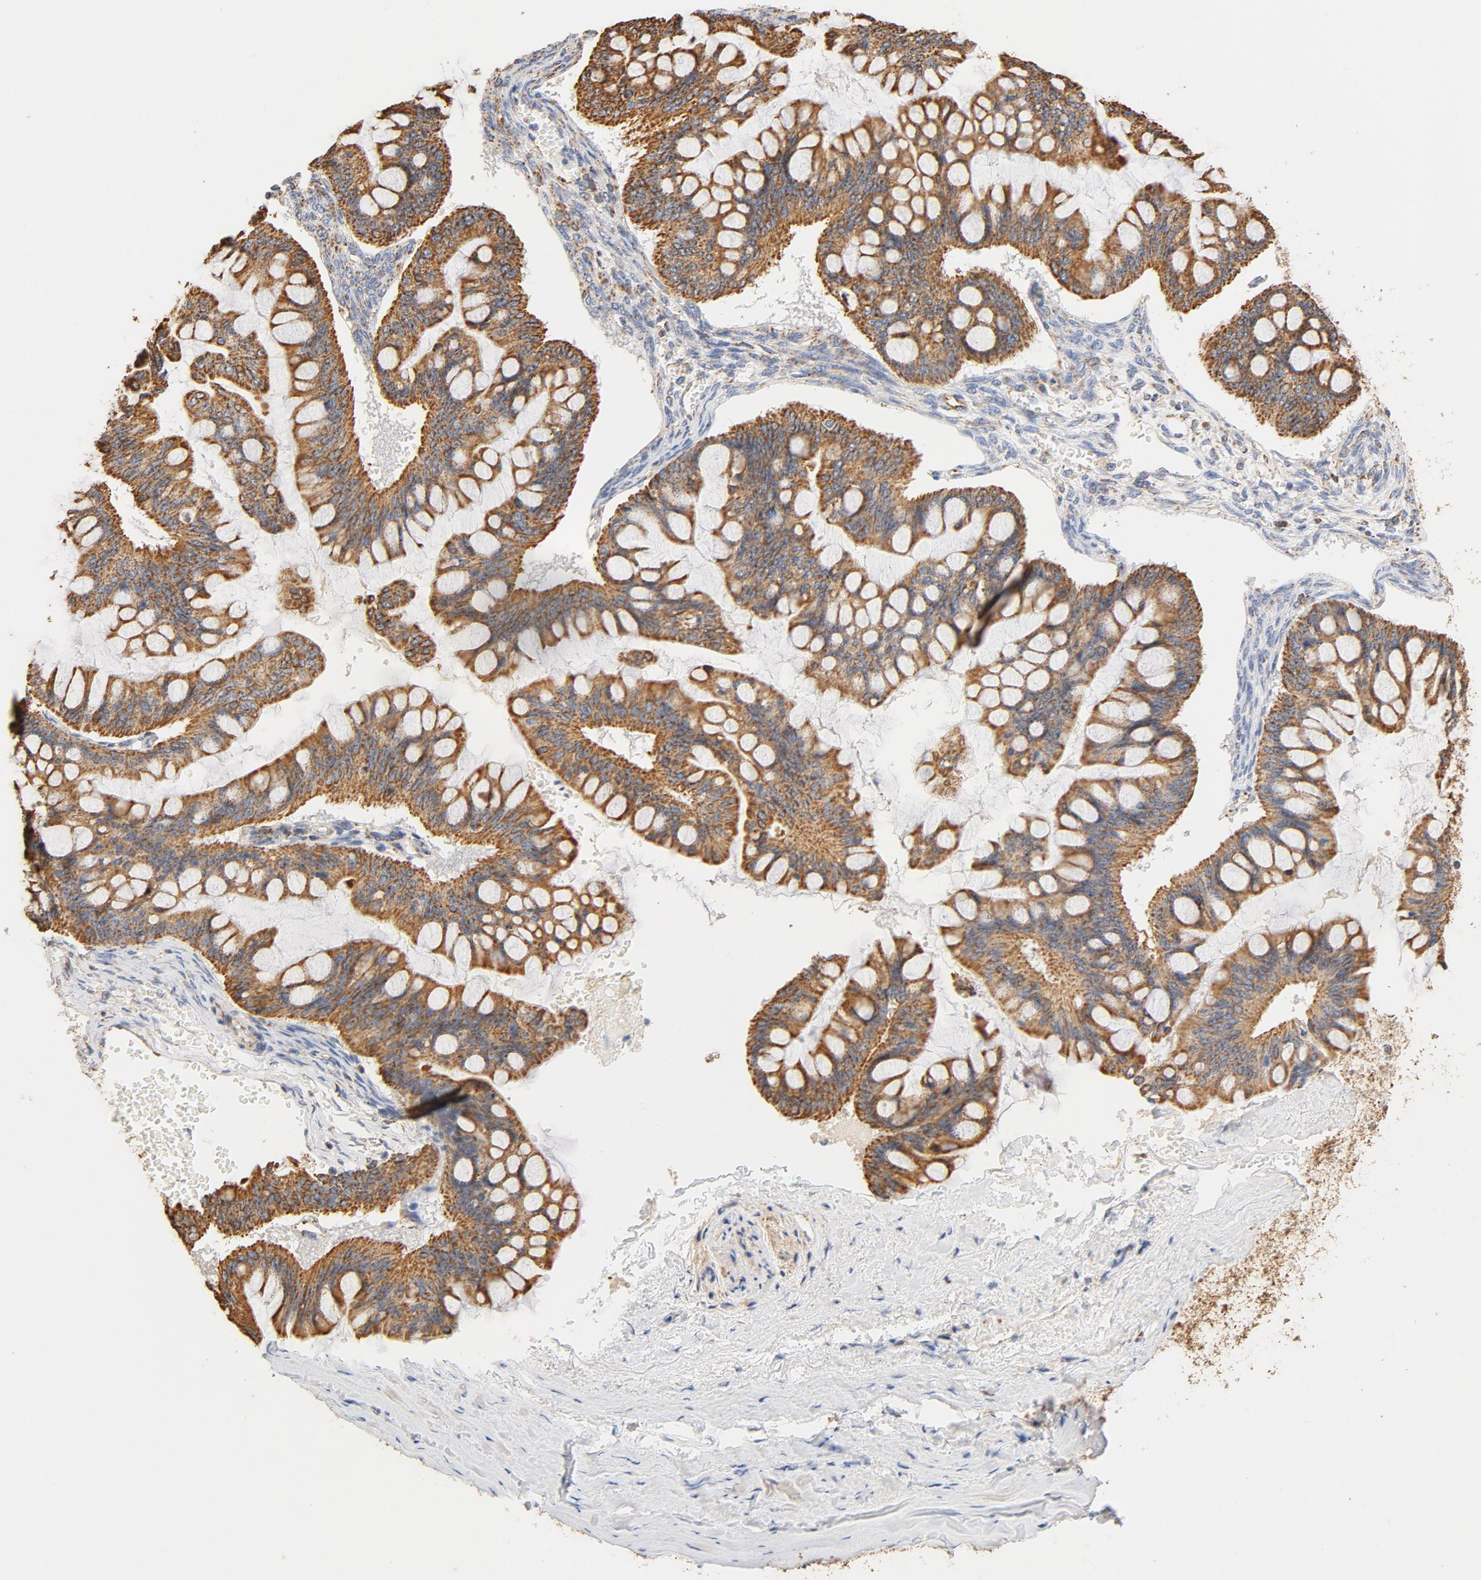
{"staining": {"intensity": "moderate", "quantity": ">75%", "location": "cytoplasmic/membranous"}, "tissue": "ovarian cancer", "cell_type": "Tumor cells", "image_type": "cancer", "snomed": [{"axis": "morphology", "description": "Cystadenocarcinoma, mucinous, NOS"}, {"axis": "topography", "description": "Ovary"}], "caption": "A high-resolution histopathology image shows IHC staining of ovarian cancer (mucinous cystadenocarcinoma), which shows moderate cytoplasmic/membranous positivity in approximately >75% of tumor cells. Ihc stains the protein in brown and the nuclei are stained blue.", "gene": "COX4I1", "patient": {"sex": "female", "age": 73}}